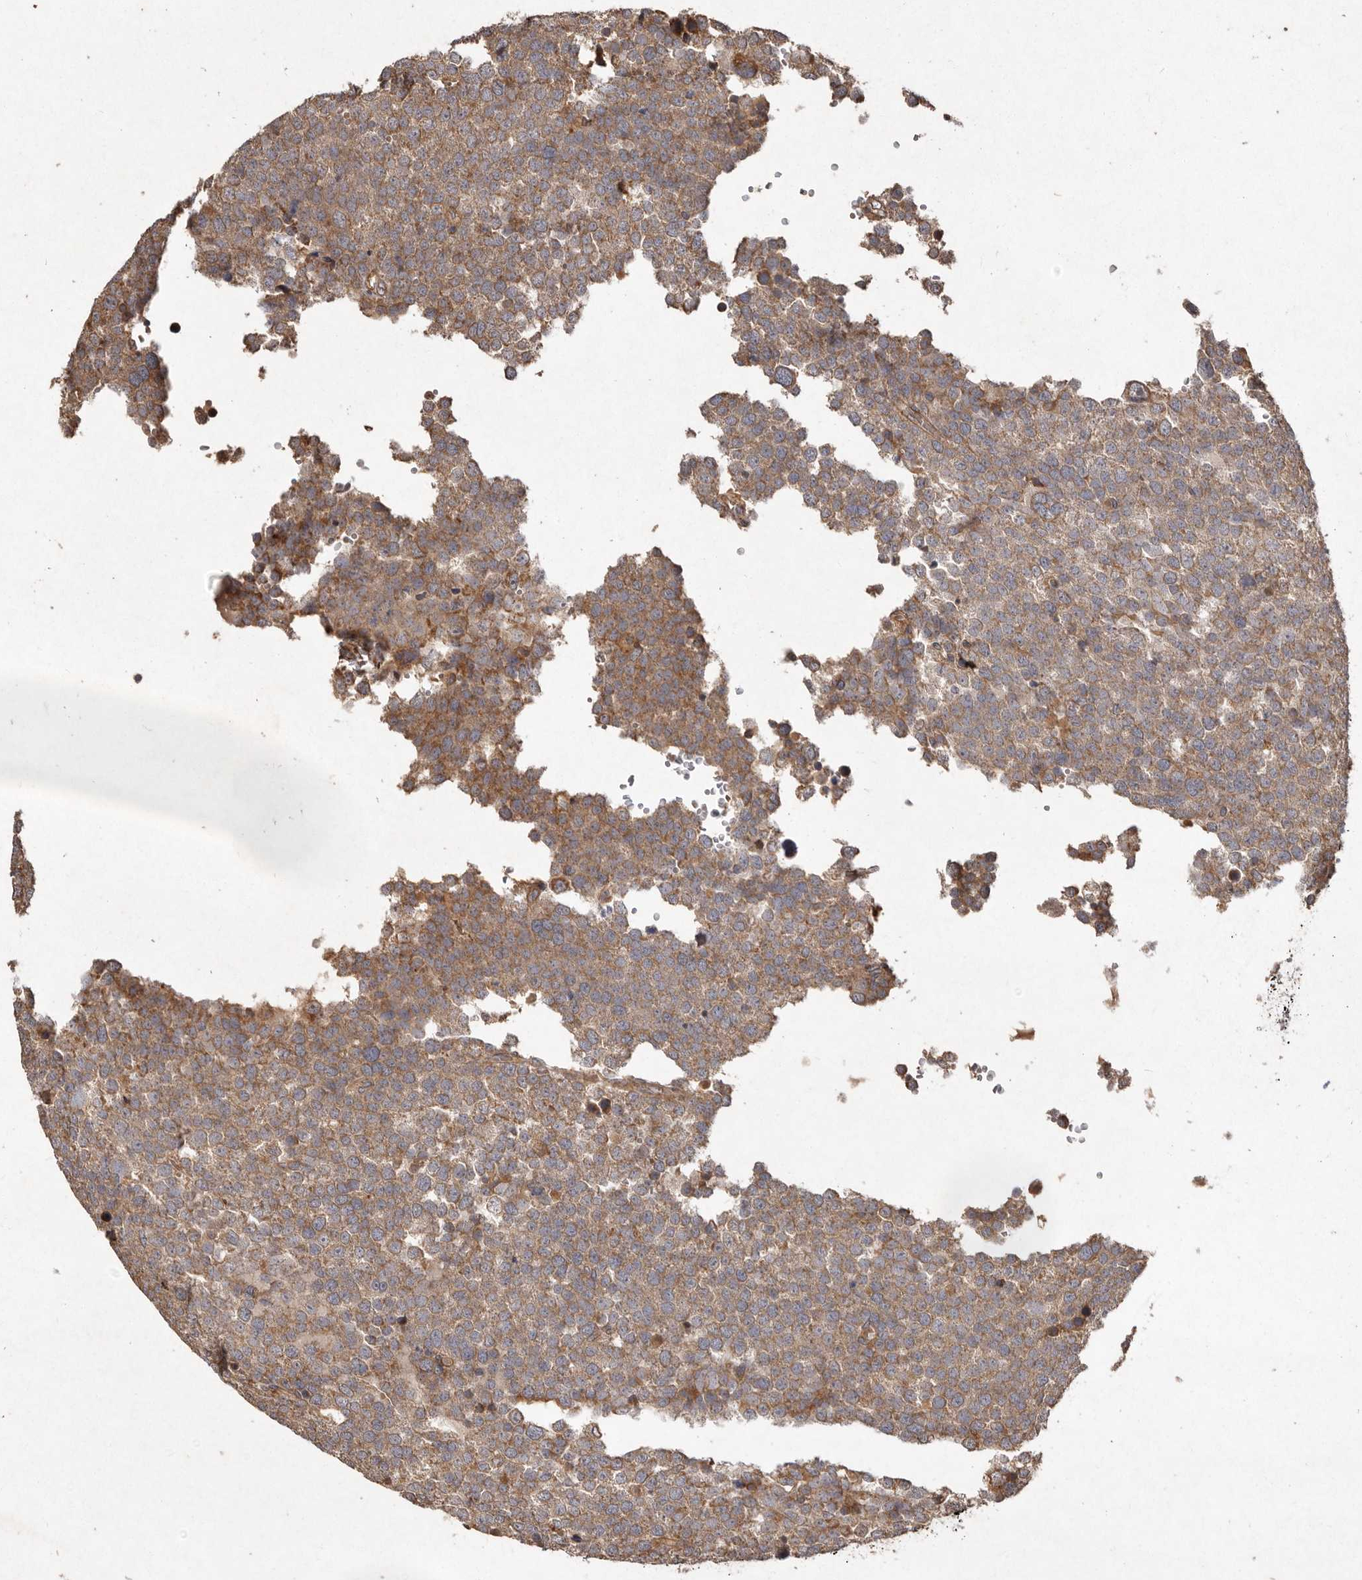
{"staining": {"intensity": "moderate", "quantity": ">75%", "location": "cytoplasmic/membranous"}, "tissue": "testis cancer", "cell_type": "Tumor cells", "image_type": "cancer", "snomed": [{"axis": "morphology", "description": "Seminoma, NOS"}, {"axis": "topography", "description": "Testis"}], "caption": "An image showing moderate cytoplasmic/membranous expression in about >75% of tumor cells in testis cancer (seminoma), as visualized by brown immunohistochemical staining.", "gene": "SEMA3A", "patient": {"sex": "male", "age": 71}}